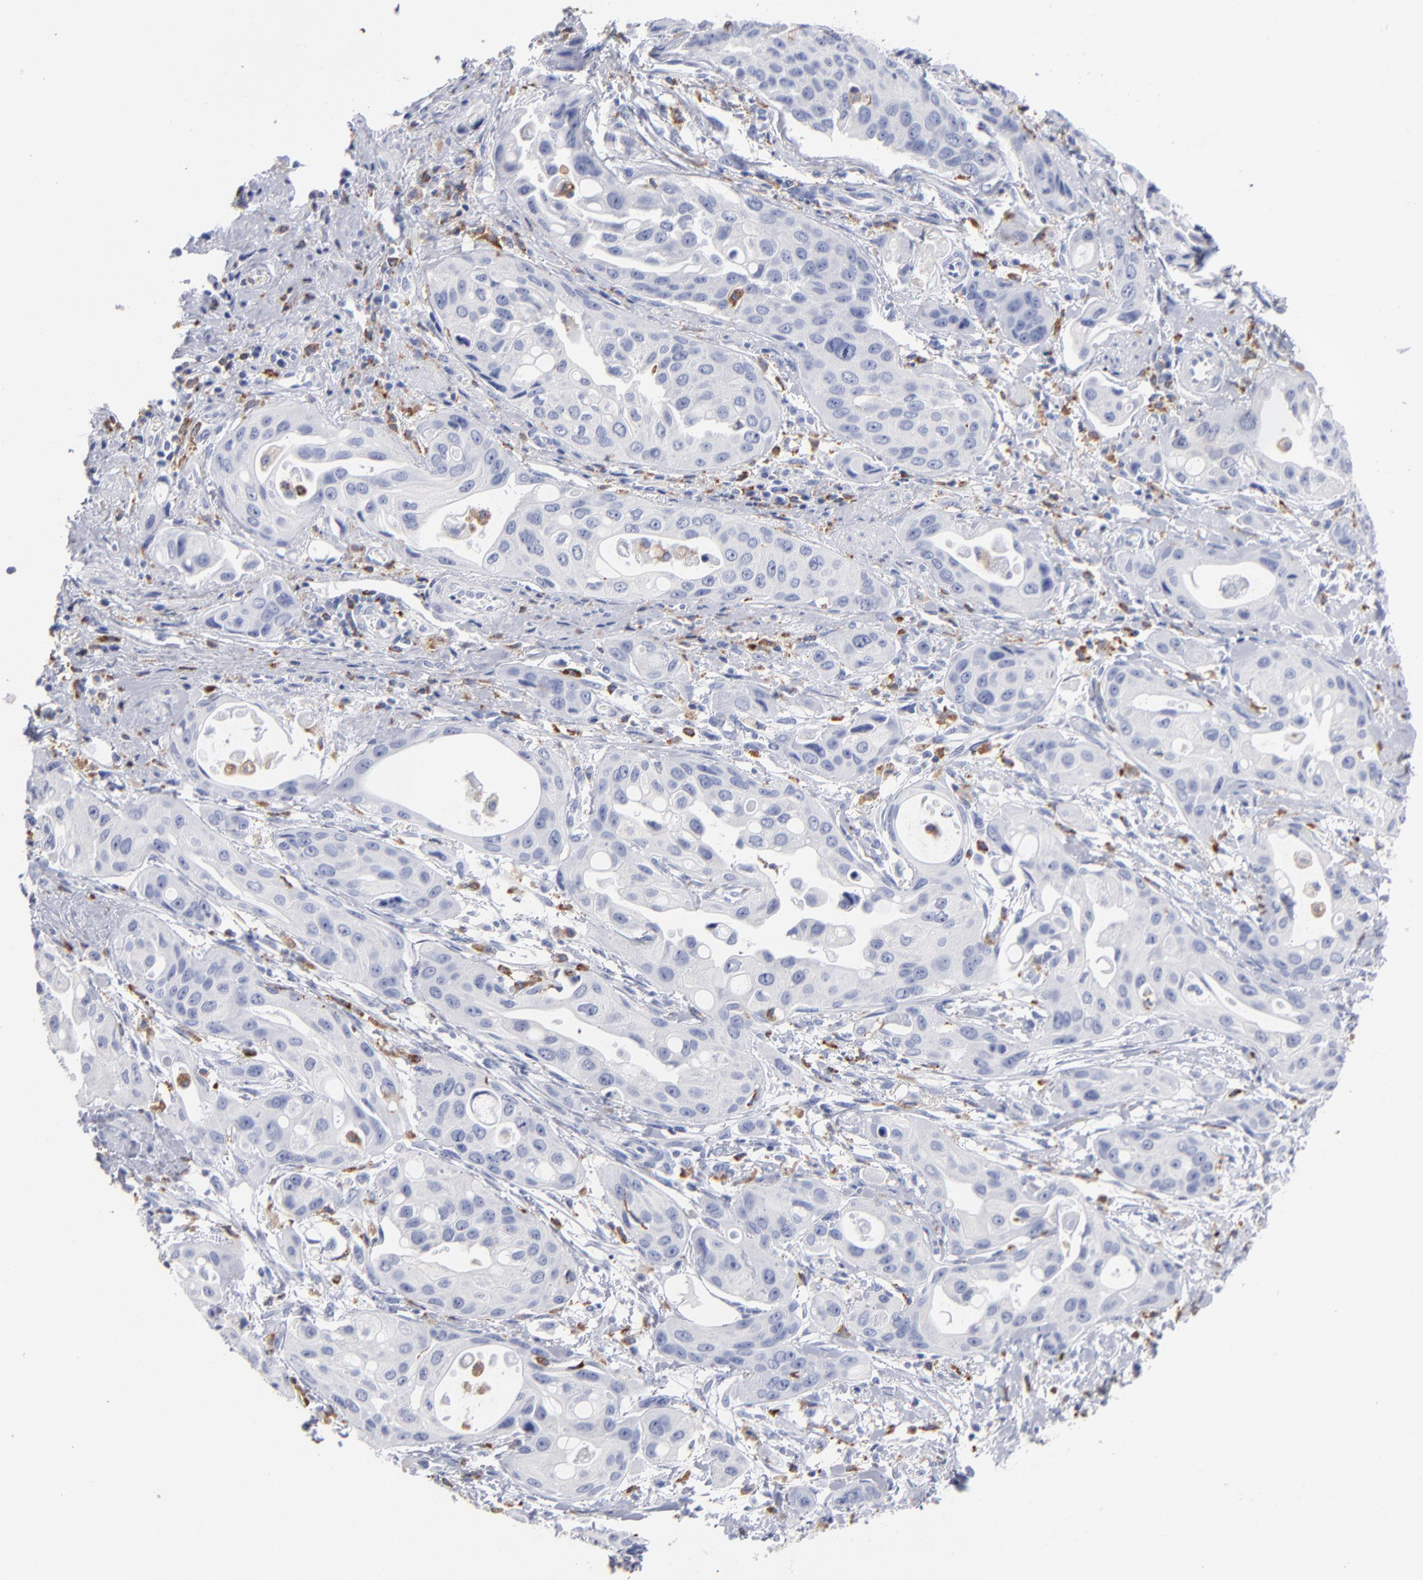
{"staining": {"intensity": "negative", "quantity": "none", "location": "none"}, "tissue": "pancreatic cancer", "cell_type": "Tumor cells", "image_type": "cancer", "snomed": [{"axis": "morphology", "description": "Adenocarcinoma, NOS"}, {"axis": "topography", "description": "Pancreas"}], "caption": "IHC micrograph of pancreatic adenocarcinoma stained for a protein (brown), which exhibits no expression in tumor cells. The staining was performed using DAB (3,3'-diaminobenzidine) to visualize the protein expression in brown, while the nuclei were stained in blue with hematoxylin (Magnification: 20x).", "gene": "CD180", "patient": {"sex": "female", "age": 60}}